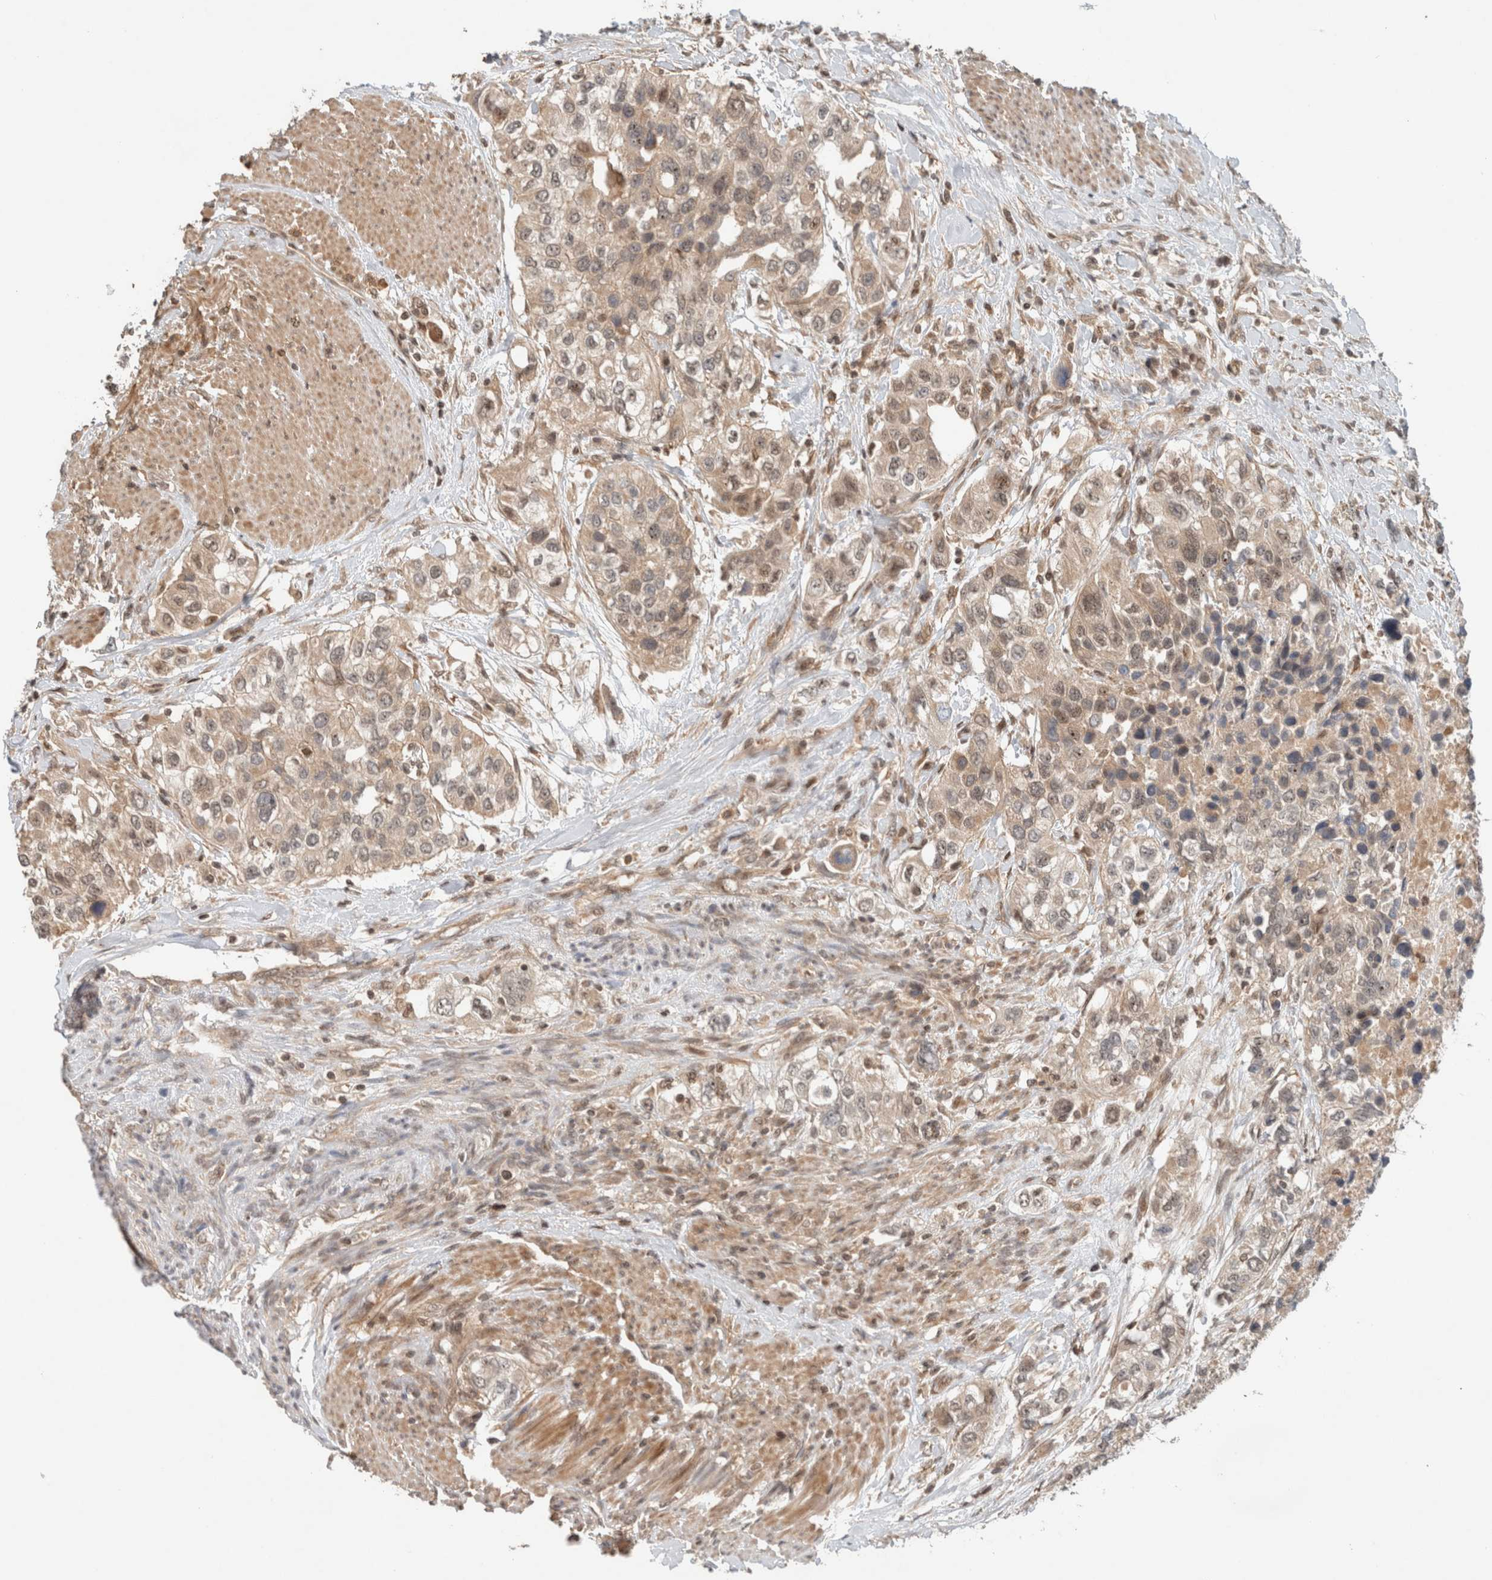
{"staining": {"intensity": "weak", "quantity": ">75%", "location": "cytoplasmic/membranous"}, "tissue": "urothelial cancer", "cell_type": "Tumor cells", "image_type": "cancer", "snomed": [{"axis": "morphology", "description": "Urothelial carcinoma, High grade"}, {"axis": "topography", "description": "Urinary bladder"}], "caption": "Protein staining of urothelial carcinoma (high-grade) tissue demonstrates weak cytoplasmic/membranous staining in approximately >75% of tumor cells.", "gene": "CAAP1", "patient": {"sex": "female", "age": 80}}